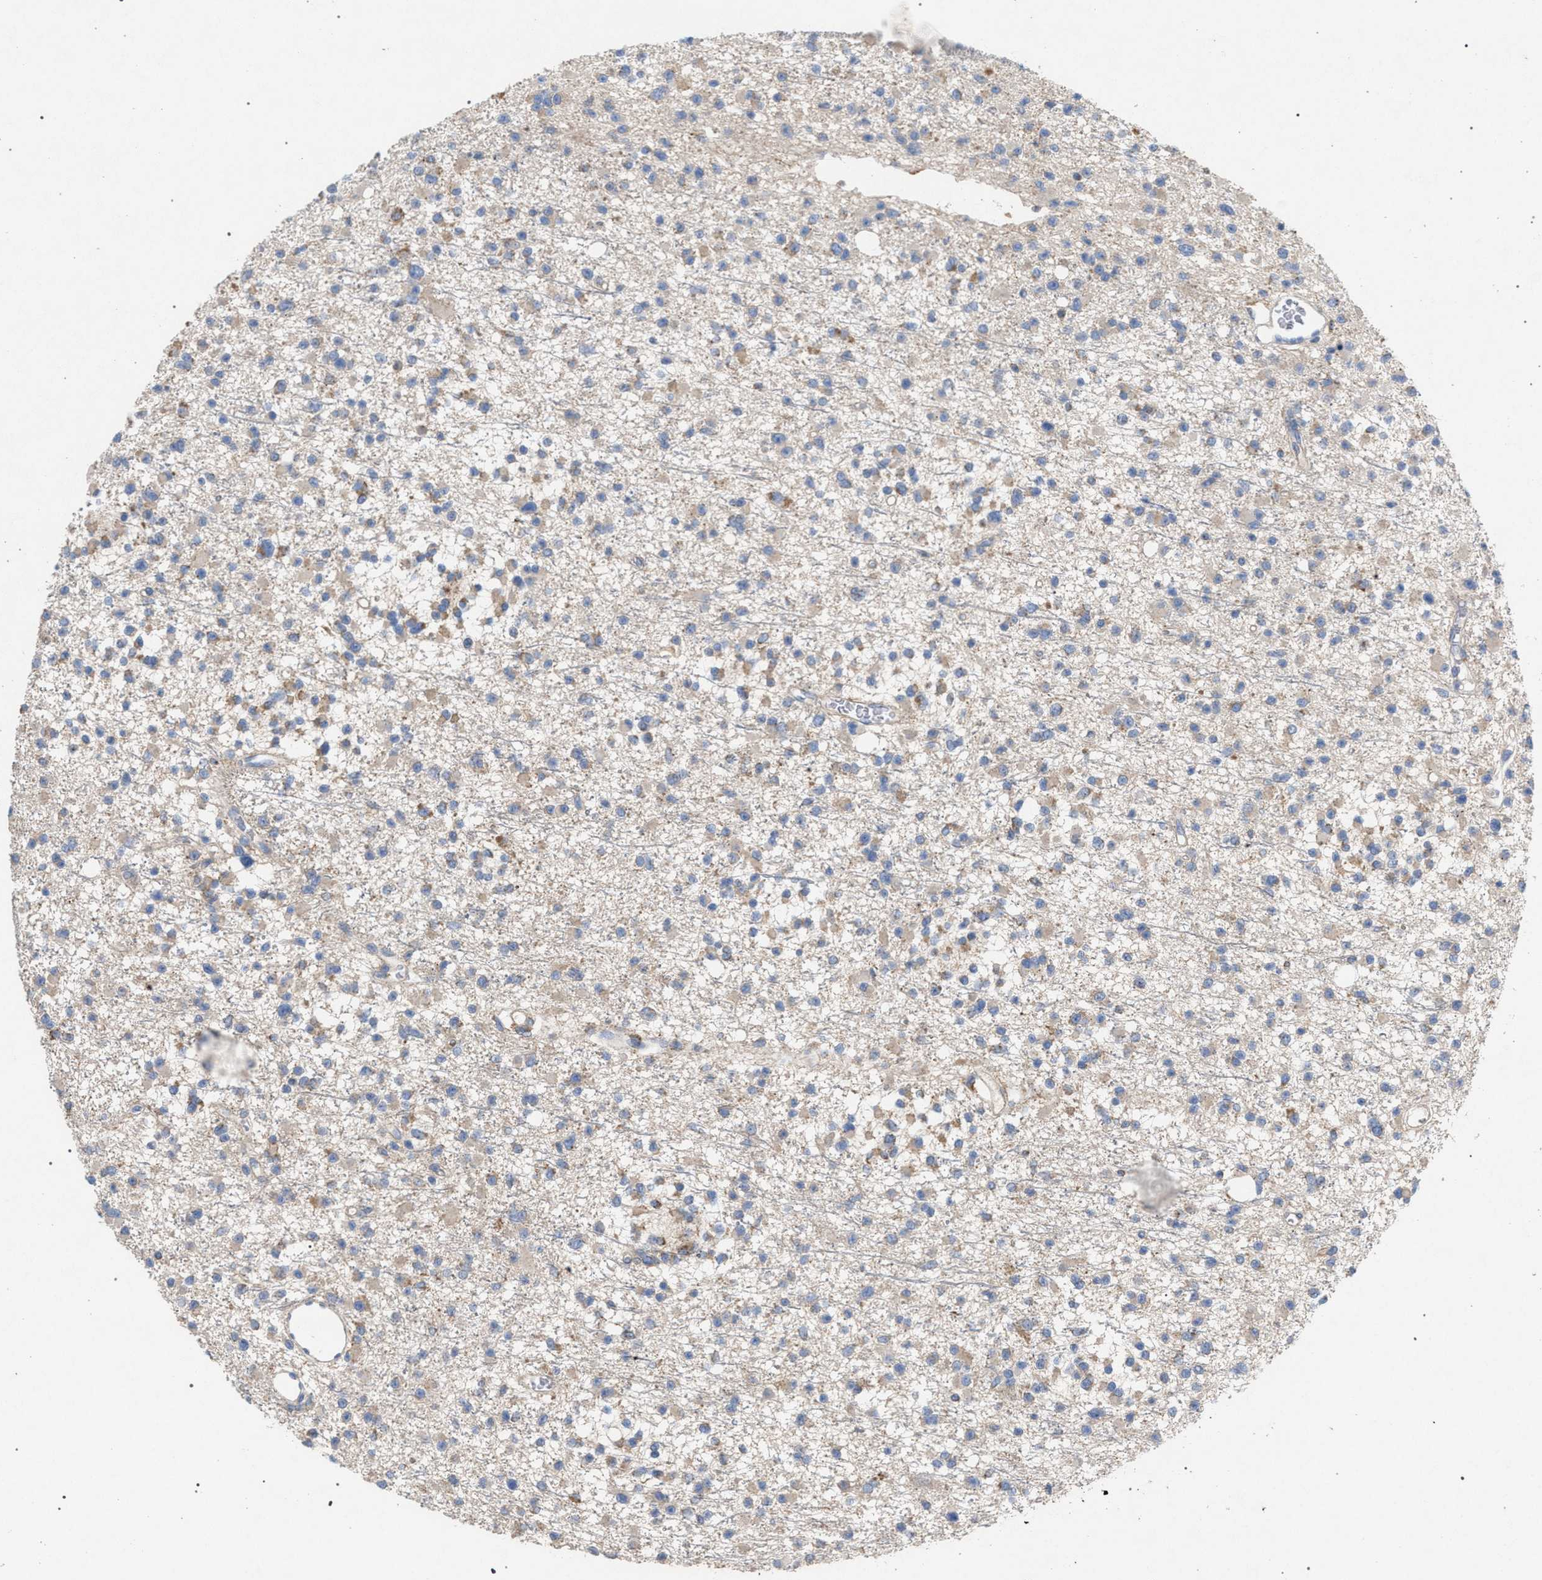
{"staining": {"intensity": "weak", "quantity": "25%-75%", "location": "cytoplasmic/membranous"}, "tissue": "glioma", "cell_type": "Tumor cells", "image_type": "cancer", "snomed": [{"axis": "morphology", "description": "Glioma, malignant, Low grade"}, {"axis": "topography", "description": "Brain"}], "caption": "Low-grade glioma (malignant) stained for a protein demonstrates weak cytoplasmic/membranous positivity in tumor cells. The staining was performed using DAB, with brown indicating positive protein expression. Nuclei are stained blue with hematoxylin.", "gene": "VPS13A", "patient": {"sex": "female", "age": 22}}